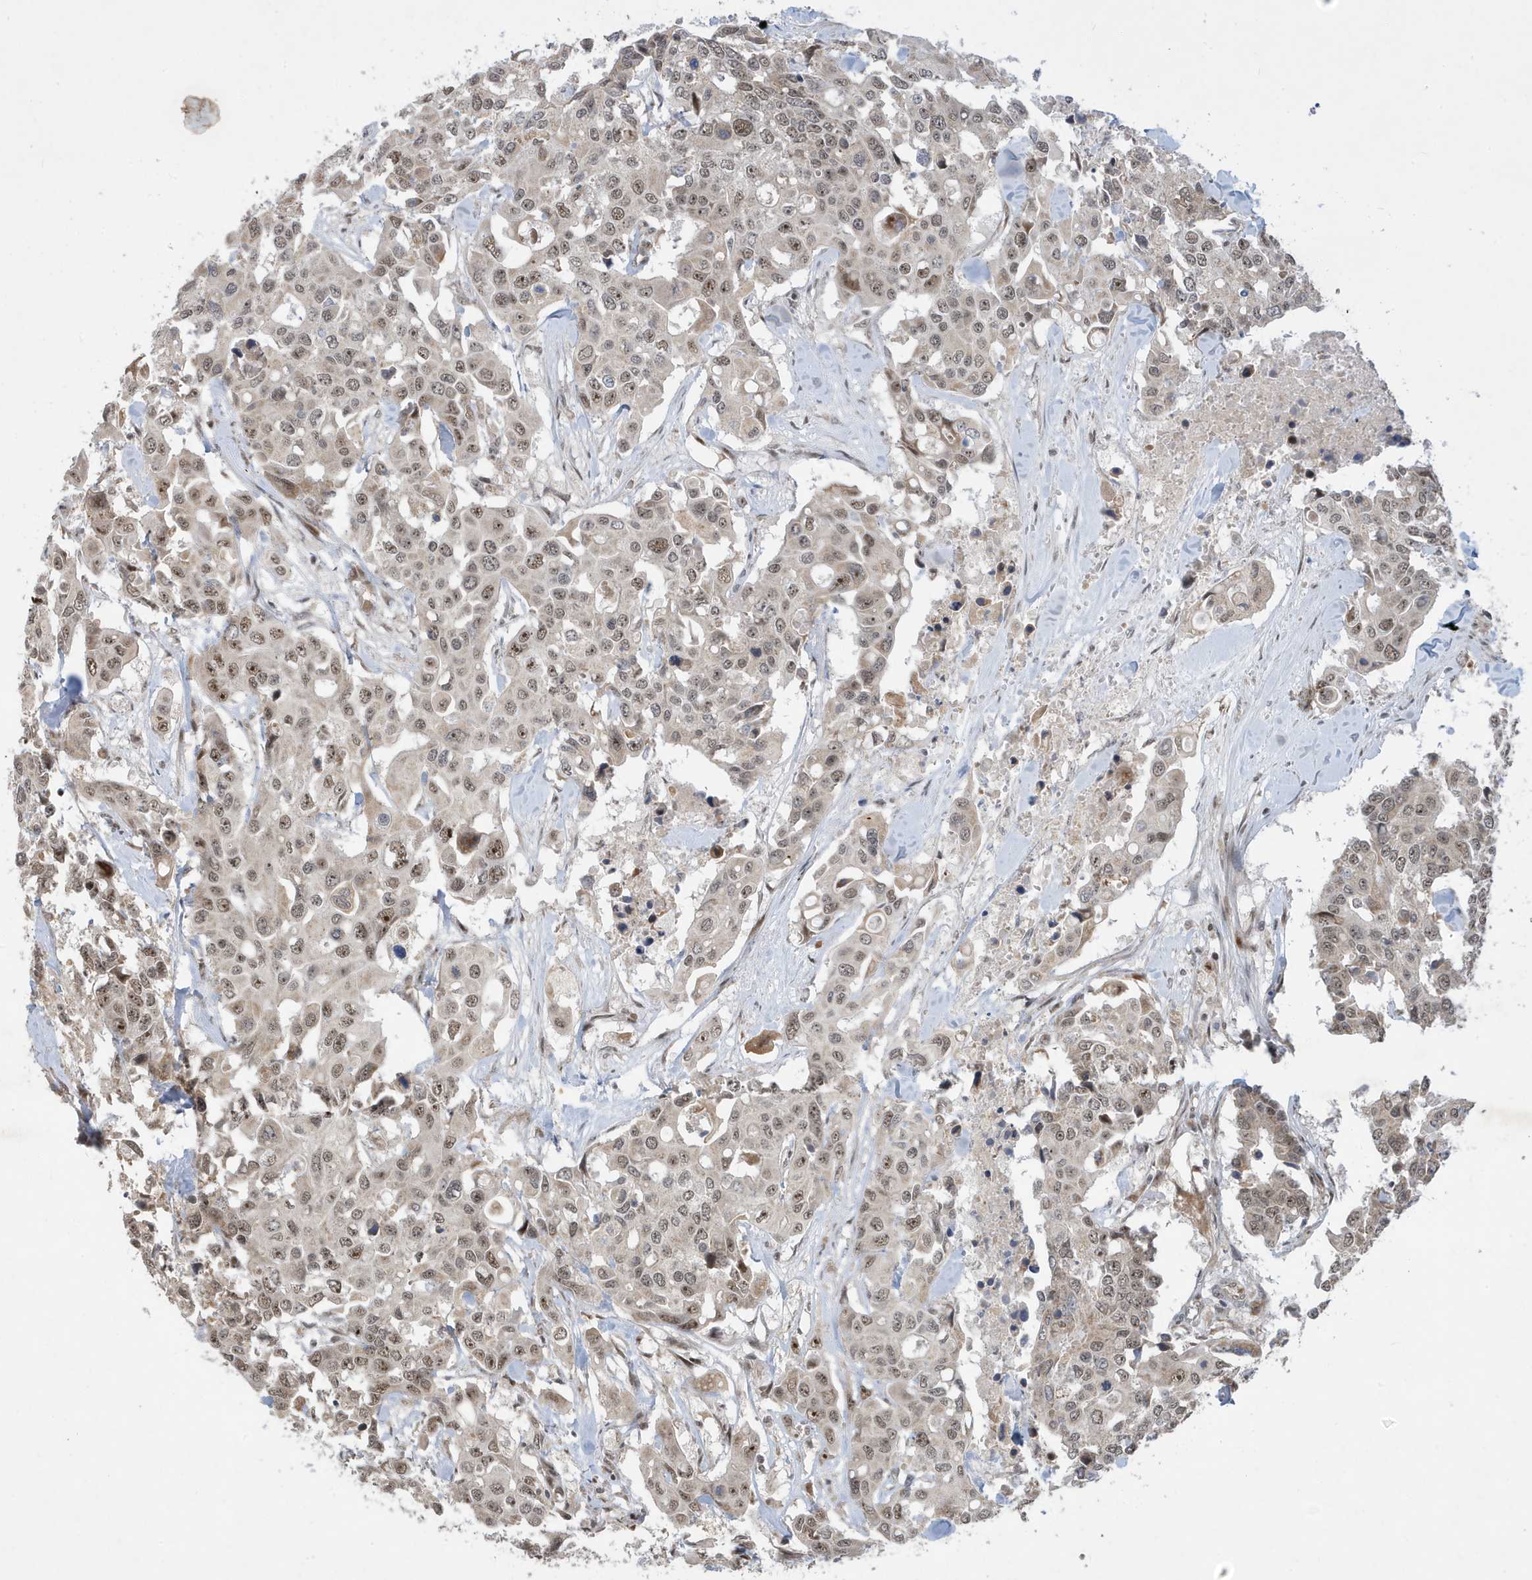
{"staining": {"intensity": "moderate", "quantity": ">75%", "location": "nuclear"}, "tissue": "colorectal cancer", "cell_type": "Tumor cells", "image_type": "cancer", "snomed": [{"axis": "morphology", "description": "Adenocarcinoma, NOS"}, {"axis": "topography", "description": "Colon"}], "caption": "Brown immunohistochemical staining in human colorectal cancer shows moderate nuclear positivity in about >75% of tumor cells.", "gene": "FAM9B", "patient": {"sex": "male", "age": 77}}